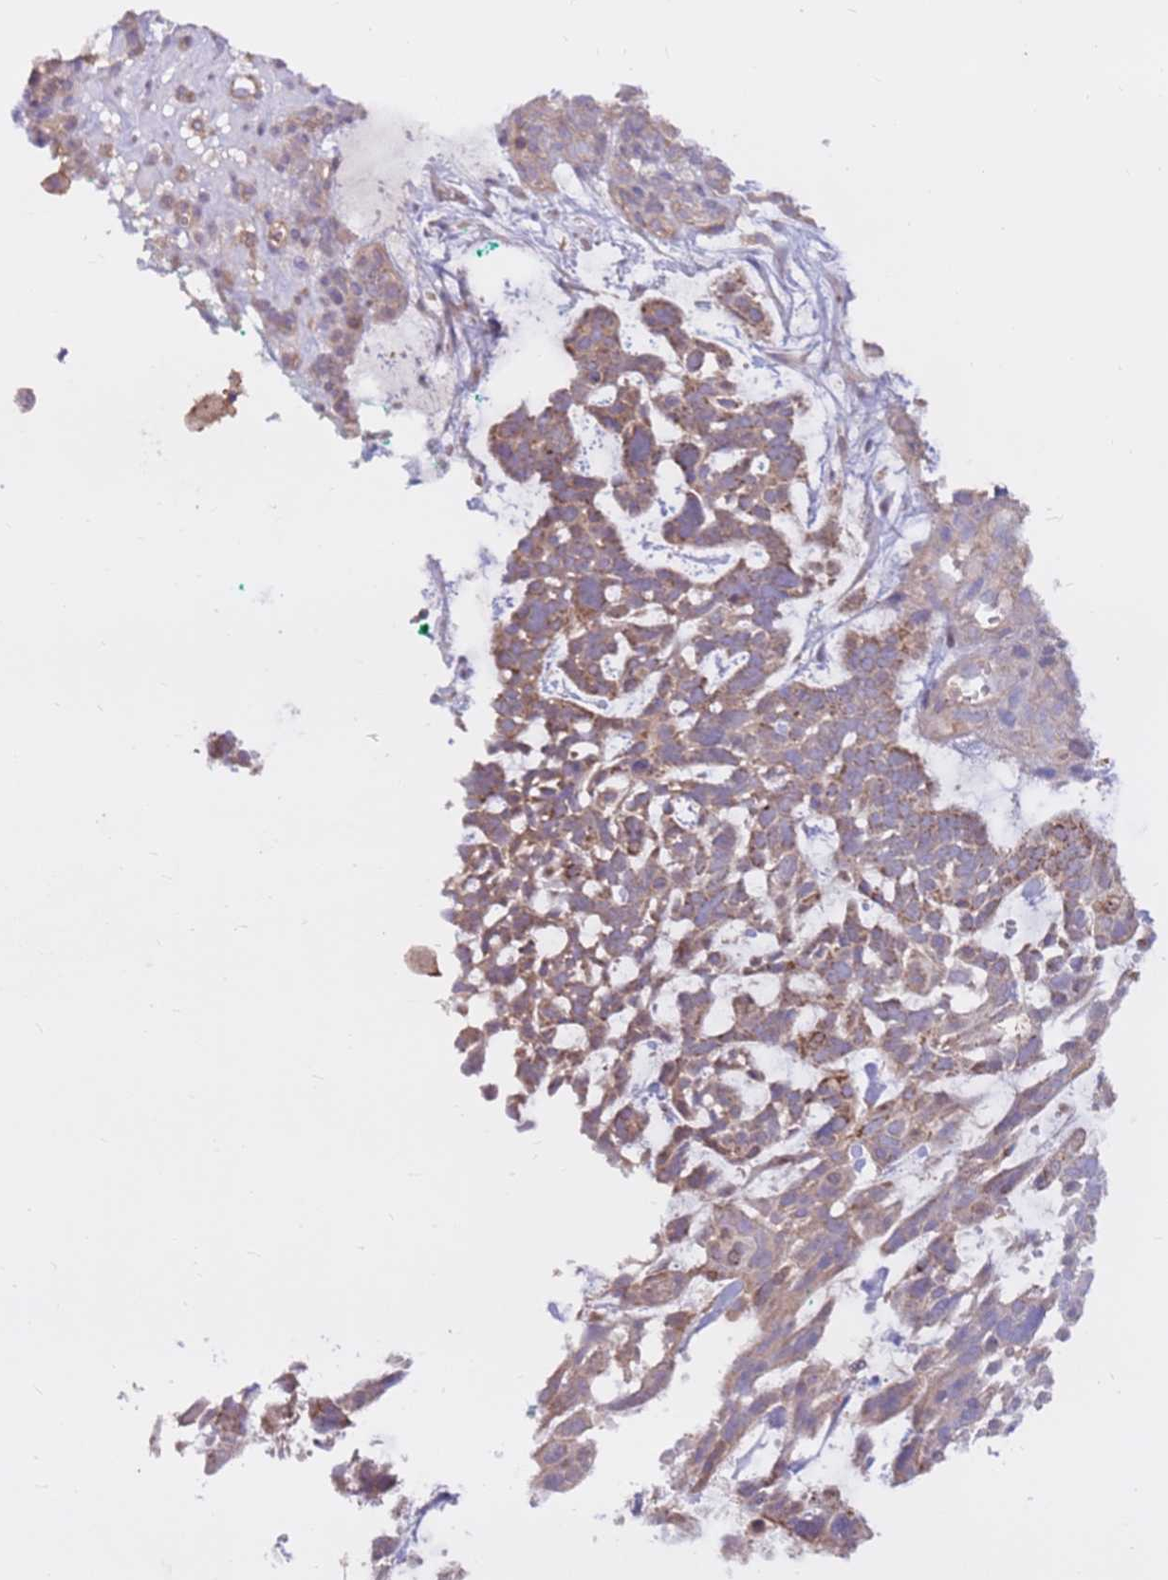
{"staining": {"intensity": "weak", "quantity": ">75%", "location": "cytoplasmic/membranous"}, "tissue": "skin cancer", "cell_type": "Tumor cells", "image_type": "cancer", "snomed": [{"axis": "morphology", "description": "Basal cell carcinoma"}, {"axis": "topography", "description": "Skin"}], "caption": "Skin cancer stained with IHC shows weak cytoplasmic/membranous expression in about >75% of tumor cells. Using DAB (brown) and hematoxylin (blue) stains, captured at high magnification using brightfield microscopy.", "gene": "EVA1B", "patient": {"sex": "male", "age": 88}}